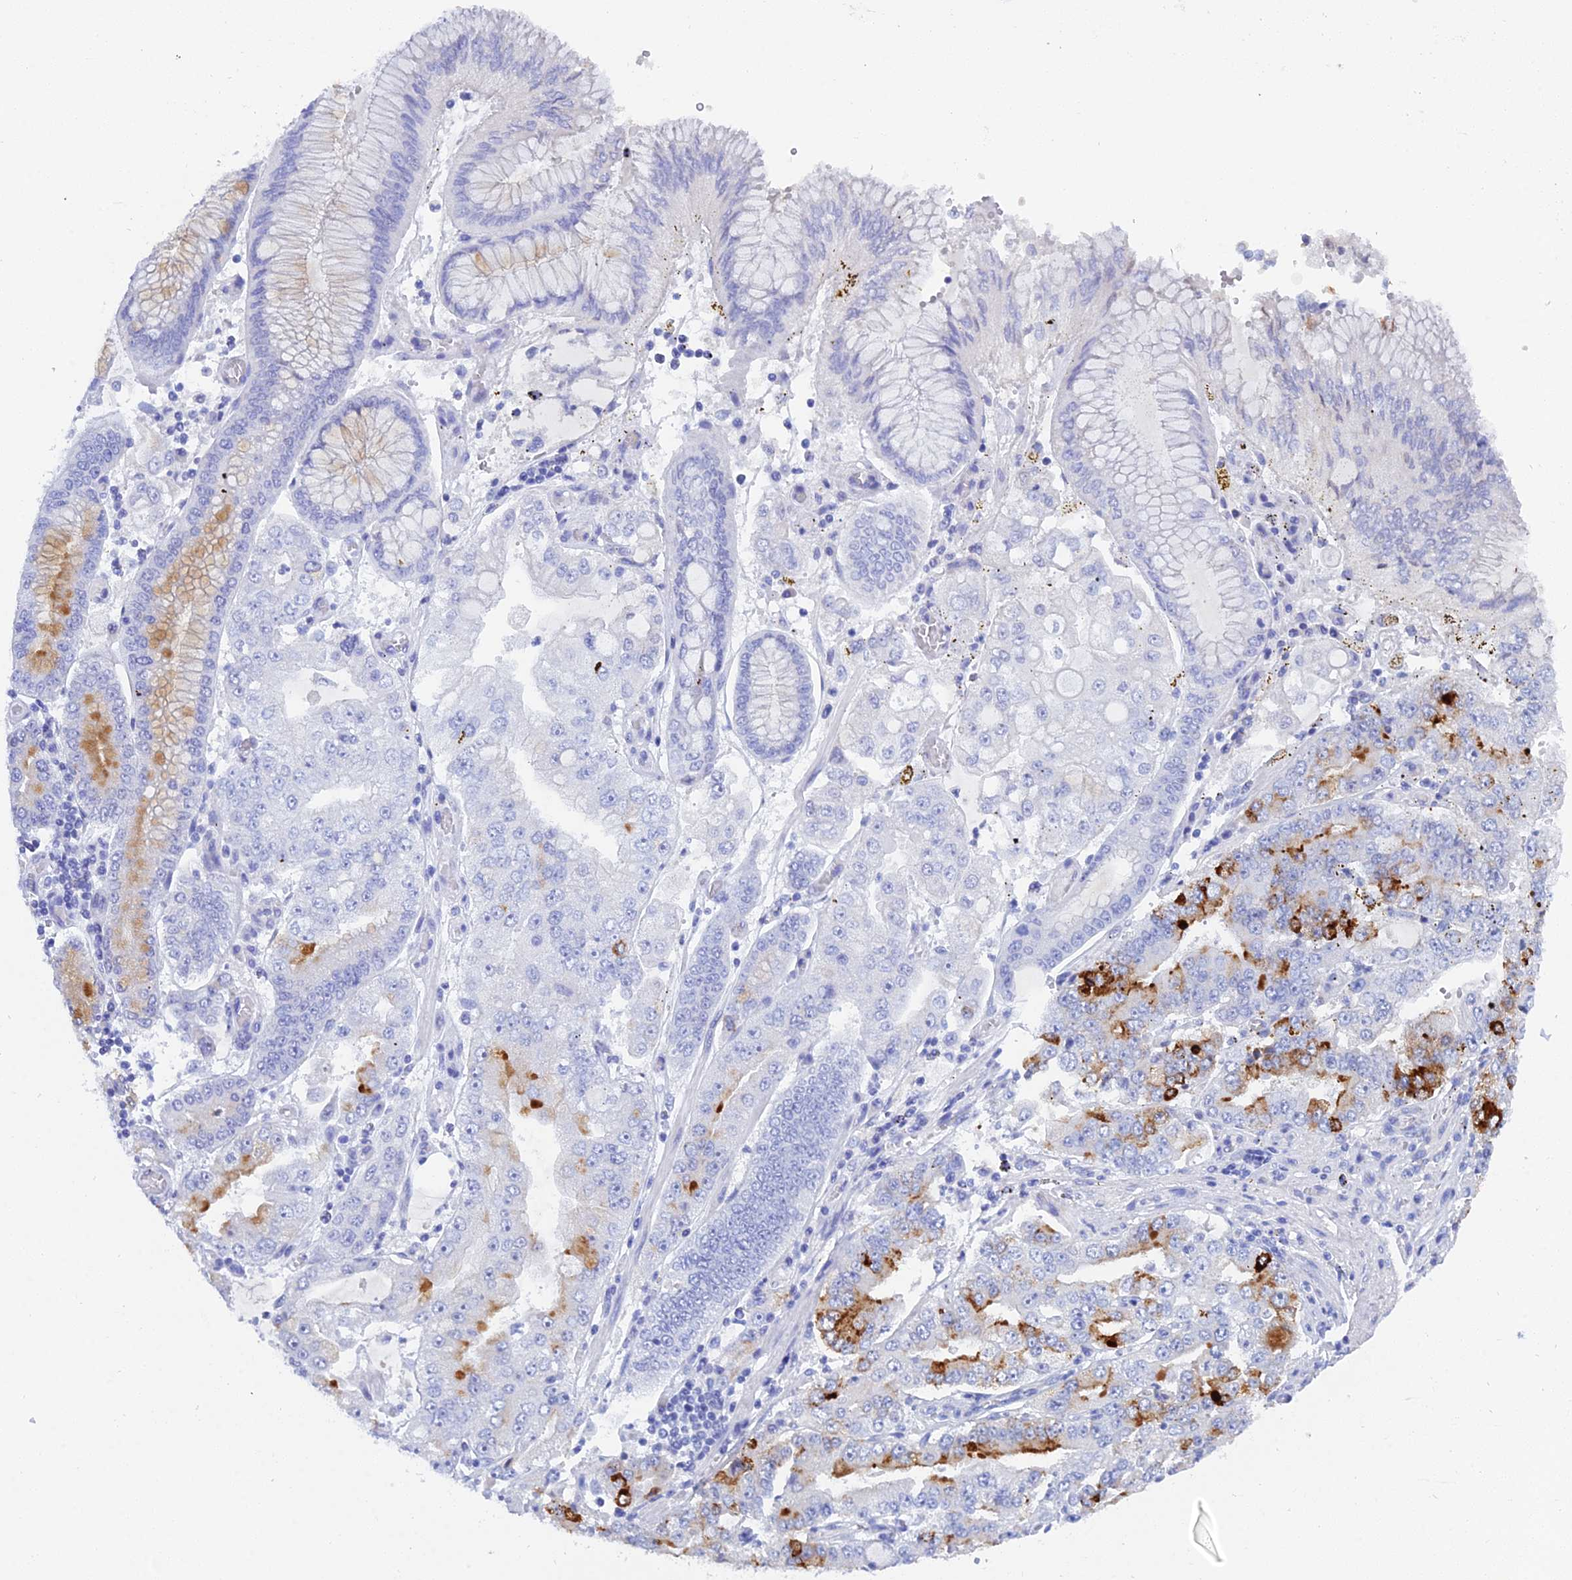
{"staining": {"intensity": "strong", "quantity": "<25%", "location": "cytoplasmic/membranous"}, "tissue": "stomach cancer", "cell_type": "Tumor cells", "image_type": "cancer", "snomed": [{"axis": "morphology", "description": "Adenocarcinoma, NOS"}, {"axis": "topography", "description": "Stomach"}], "caption": "Immunohistochemical staining of stomach cancer shows strong cytoplasmic/membranous protein expression in approximately <25% of tumor cells.", "gene": "REG1A", "patient": {"sex": "male", "age": 76}}